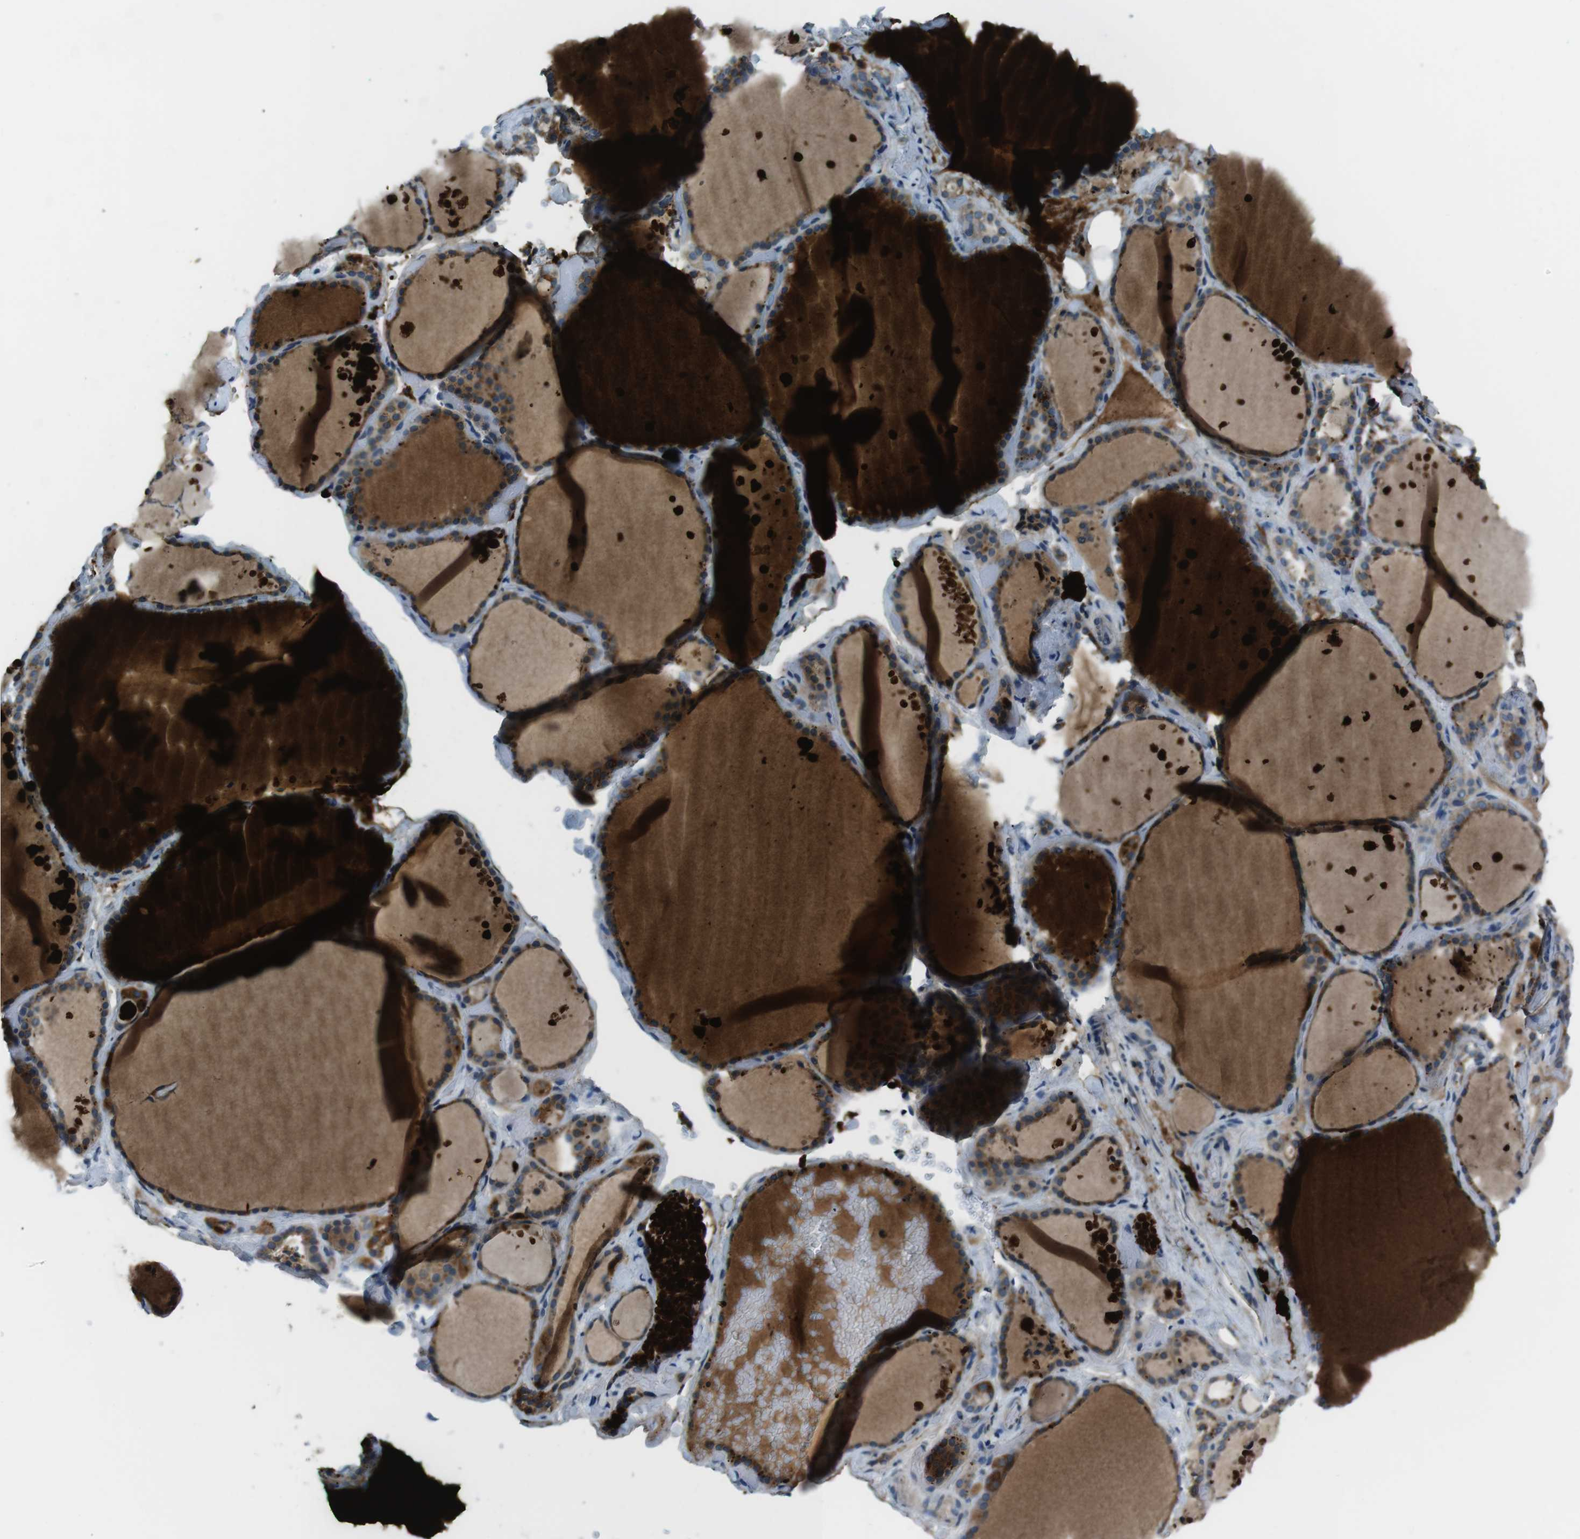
{"staining": {"intensity": "moderate", "quantity": ">75%", "location": "cytoplasmic/membranous"}, "tissue": "thyroid gland", "cell_type": "Glandular cells", "image_type": "normal", "snomed": [{"axis": "morphology", "description": "Normal tissue, NOS"}, {"axis": "topography", "description": "Thyroid gland"}], "caption": "Unremarkable thyroid gland demonstrates moderate cytoplasmic/membranous positivity in approximately >75% of glandular cells, visualized by immunohistochemistry. (Brightfield microscopy of DAB IHC at high magnification).", "gene": "FAM3B", "patient": {"sex": "female", "age": 44}}